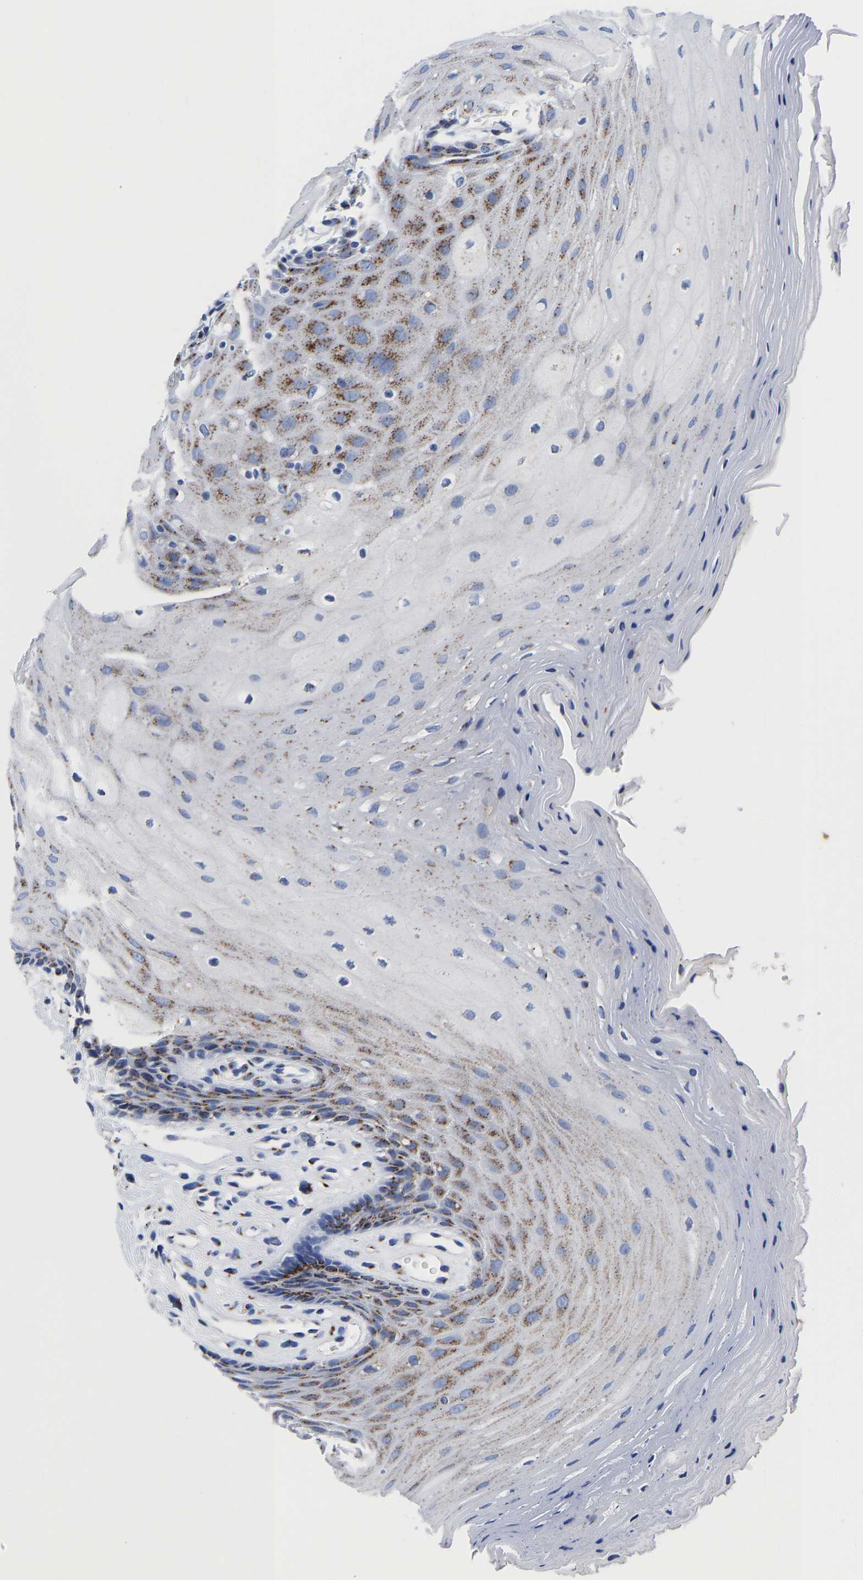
{"staining": {"intensity": "moderate", "quantity": "25%-75%", "location": "cytoplasmic/membranous"}, "tissue": "oral mucosa", "cell_type": "Squamous epithelial cells", "image_type": "normal", "snomed": [{"axis": "morphology", "description": "Normal tissue, NOS"}, {"axis": "morphology", "description": "Squamous cell carcinoma, NOS"}, {"axis": "topography", "description": "Oral tissue"}, {"axis": "topography", "description": "Head-Neck"}], "caption": "DAB (3,3'-diaminobenzidine) immunohistochemical staining of benign human oral mucosa demonstrates moderate cytoplasmic/membranous protein staining in approximately 25%-75% of squamous epithelial cells.", "gene": "TMEM87A", "patient": {"sex": "male", "age": 71}}